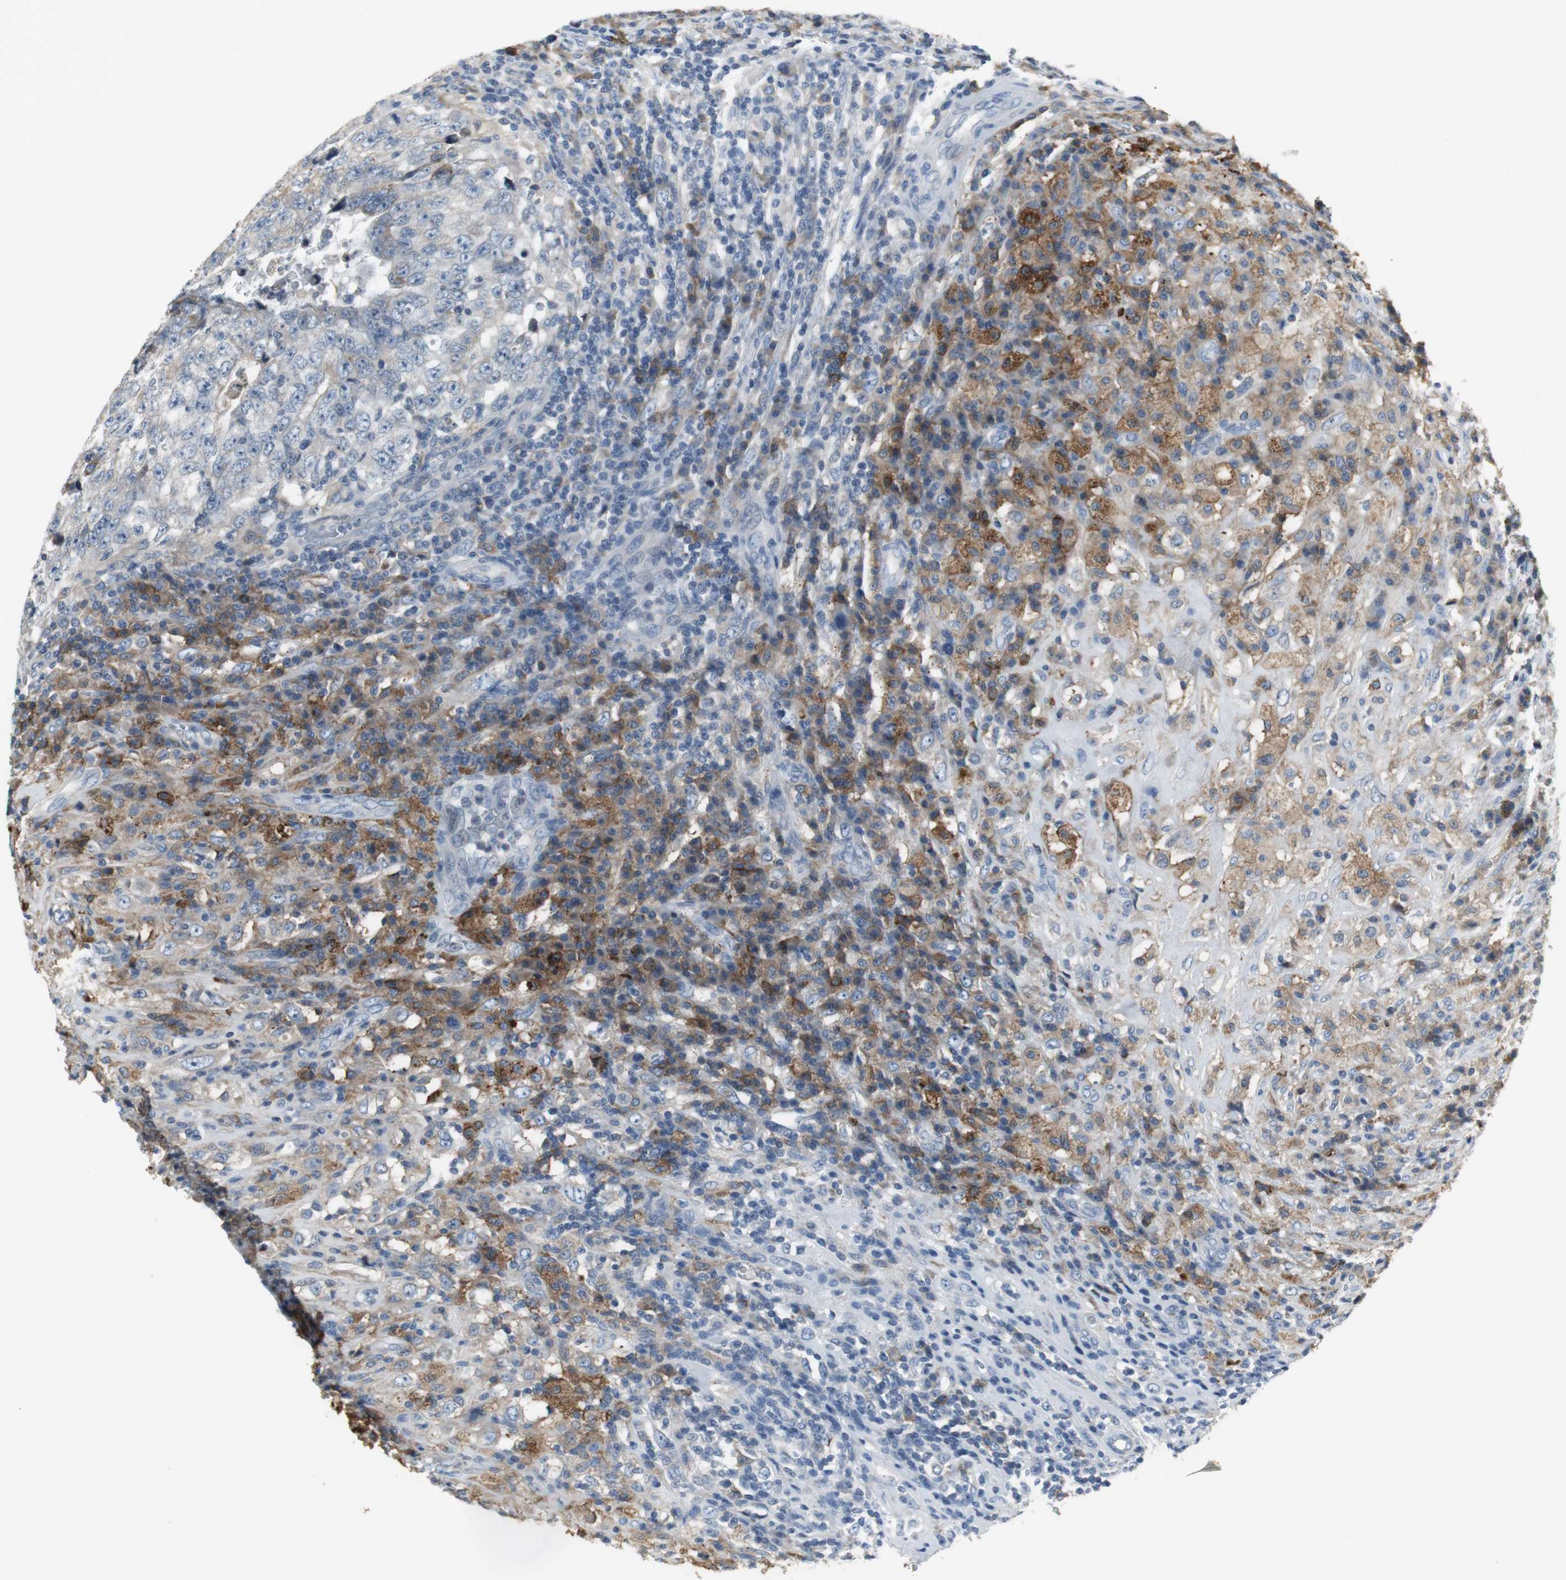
{"staining": {"intensity": "weak", "quantity": "25%-75%", "location": "cytoplasmic/membranous"}, "tissue": "testis cancer", "cell_type": "Tumor cells", "image_type": "cancer", "snomed": [{"axis": "morphology", "description": "Necrosis, NOS"}, {"axis": "morphology", "description": "Carcinoma, Embryonal, NOS"}, {"axis": "topography", "description": "Testis"}], "caption": "Human testis embryonal carcinoma stained with a protein marker exhibits weak staining in tumor cells.", "gene": "SLC2A5", "patient": {"sex": "male", "age": 19}}